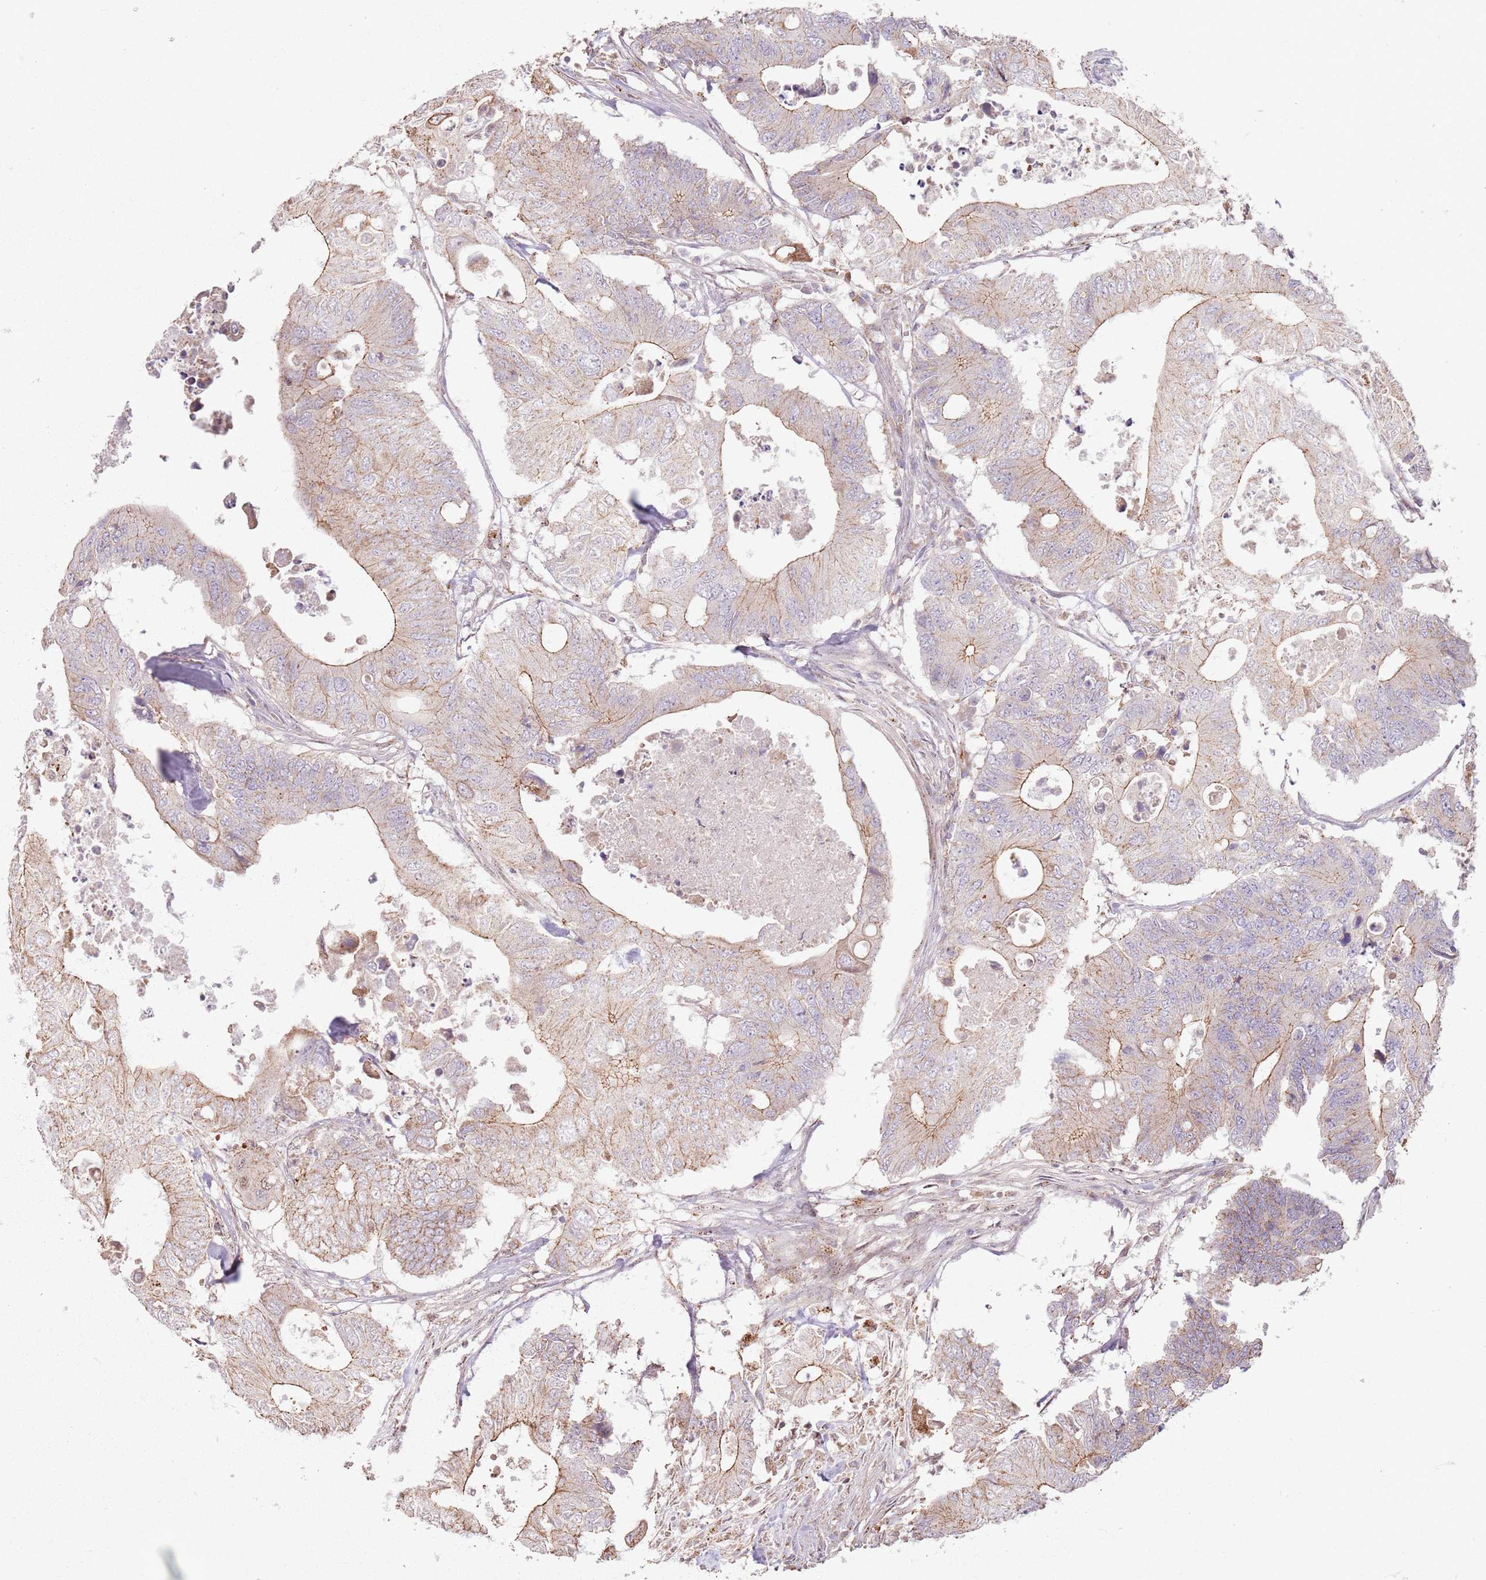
{"staining": {"intensity": "moderate", "quantity": "25%-75%", "location": "cytoplasmic/membranous"}, "tissue": "colorectal cancer", "cell_type": "Tumor cells", "image_type": "cancer", "snomed": [{"axis": "morphology", "description": "Adenocarcinoma, NOS"}, {"axis": "topography", "description": "Colon"}], "caption": "Brown immunohistochemical staining in human colorectal adenocarcinoma exhibits moderate cytoplasmic/membranous staining in approximately 25%-75% of tumor cells.", "gene": "KCNA5", "patient": {"sex": "male", "age": 71}}